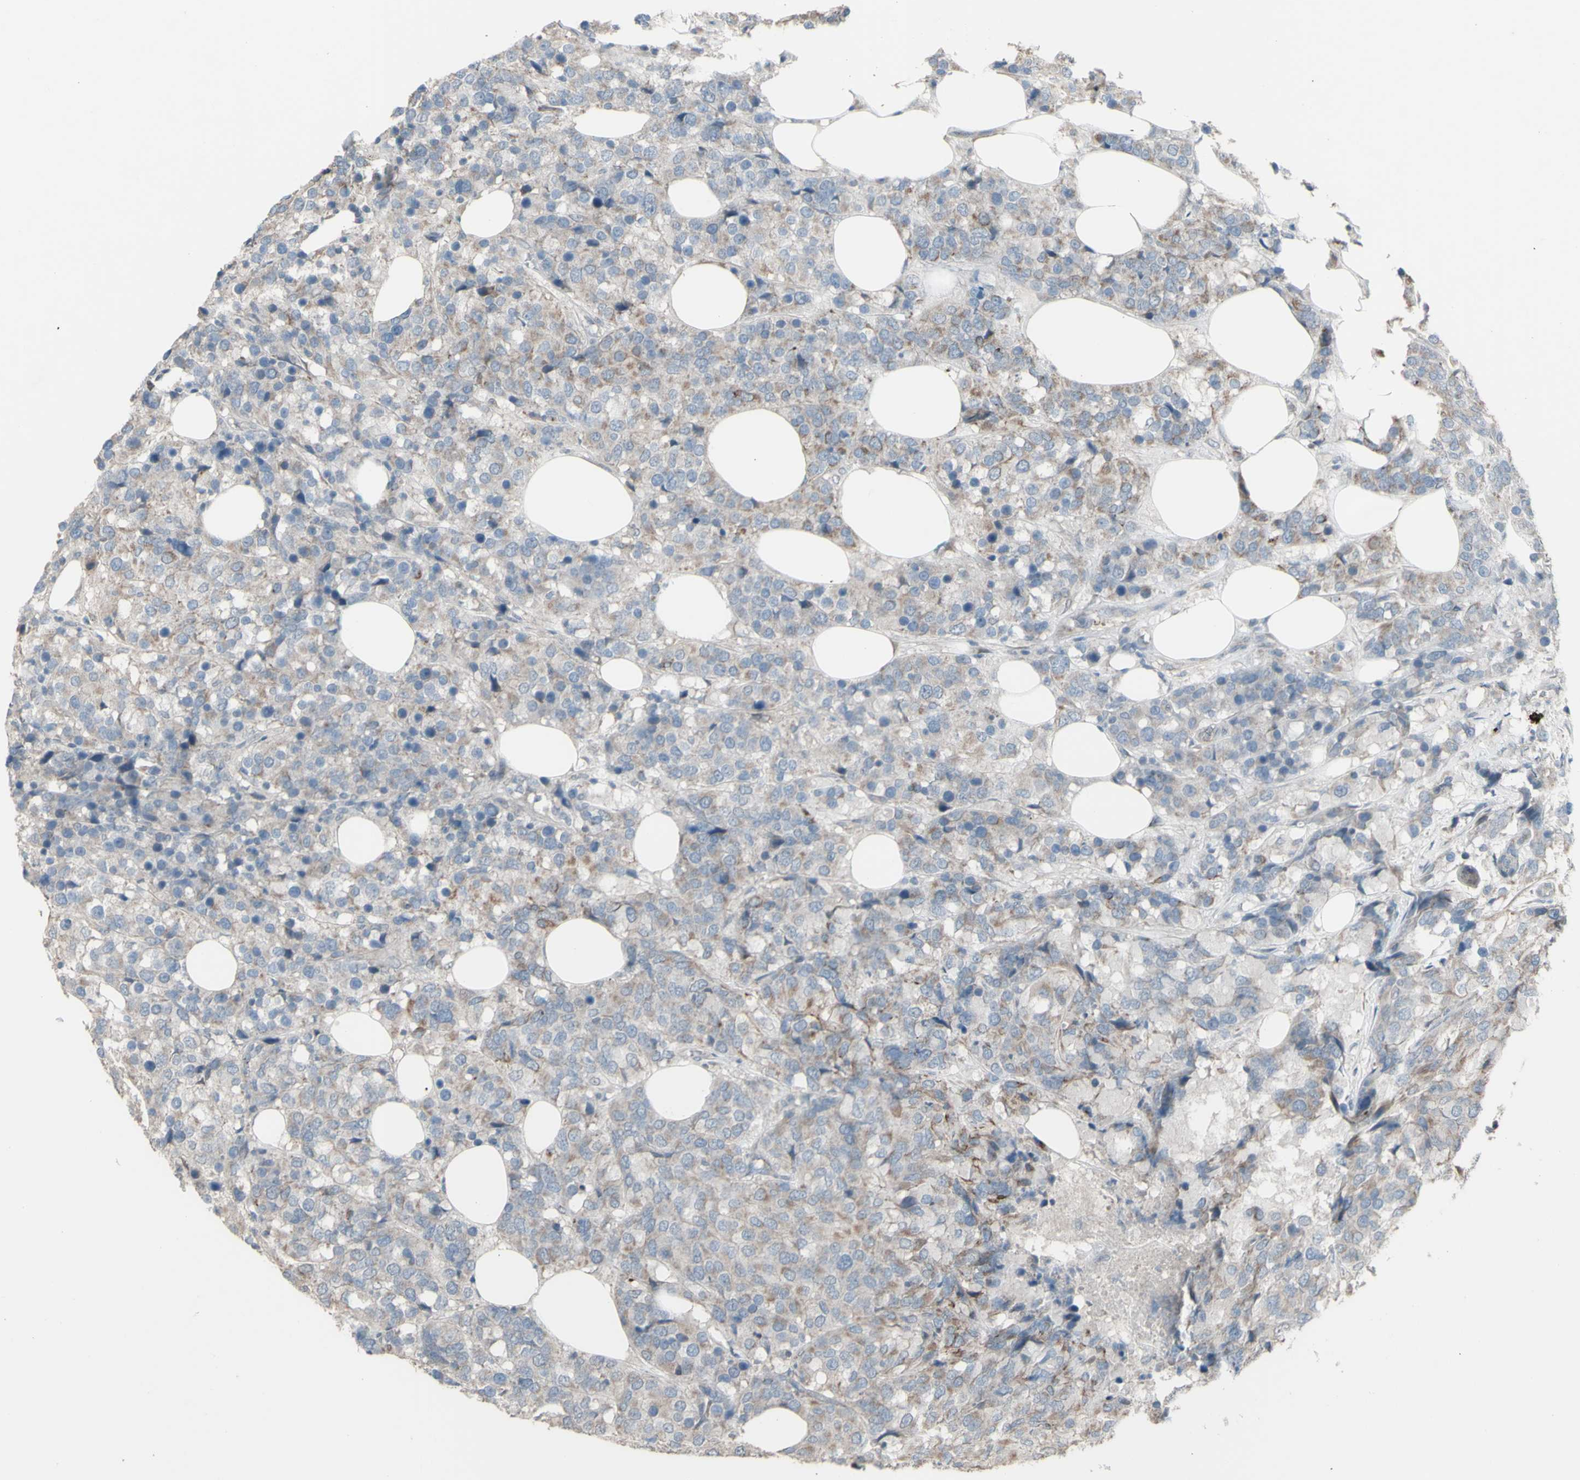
{"staining": {"intensity": "weak", "quantity": ">75%", "location": "cytoplasmic/membranous"}, "tissue": "breast cancer", "cell_type": "Tumor cells", "image_type": "cancer", "snomed": [{"axis": "morphology", "description": "Lobular carcinoma"}, {"axis": "topography", "description": "Breast"}], "caption": "A micrograph showing weak cytoplasmic/membranous positivity in approximately >75% of tumor cells in breast cancer, as visualized by brown immunohistochemical staining.", "gene": "GRAMD1B", "patient": {"sex": "female", "age": 59}}